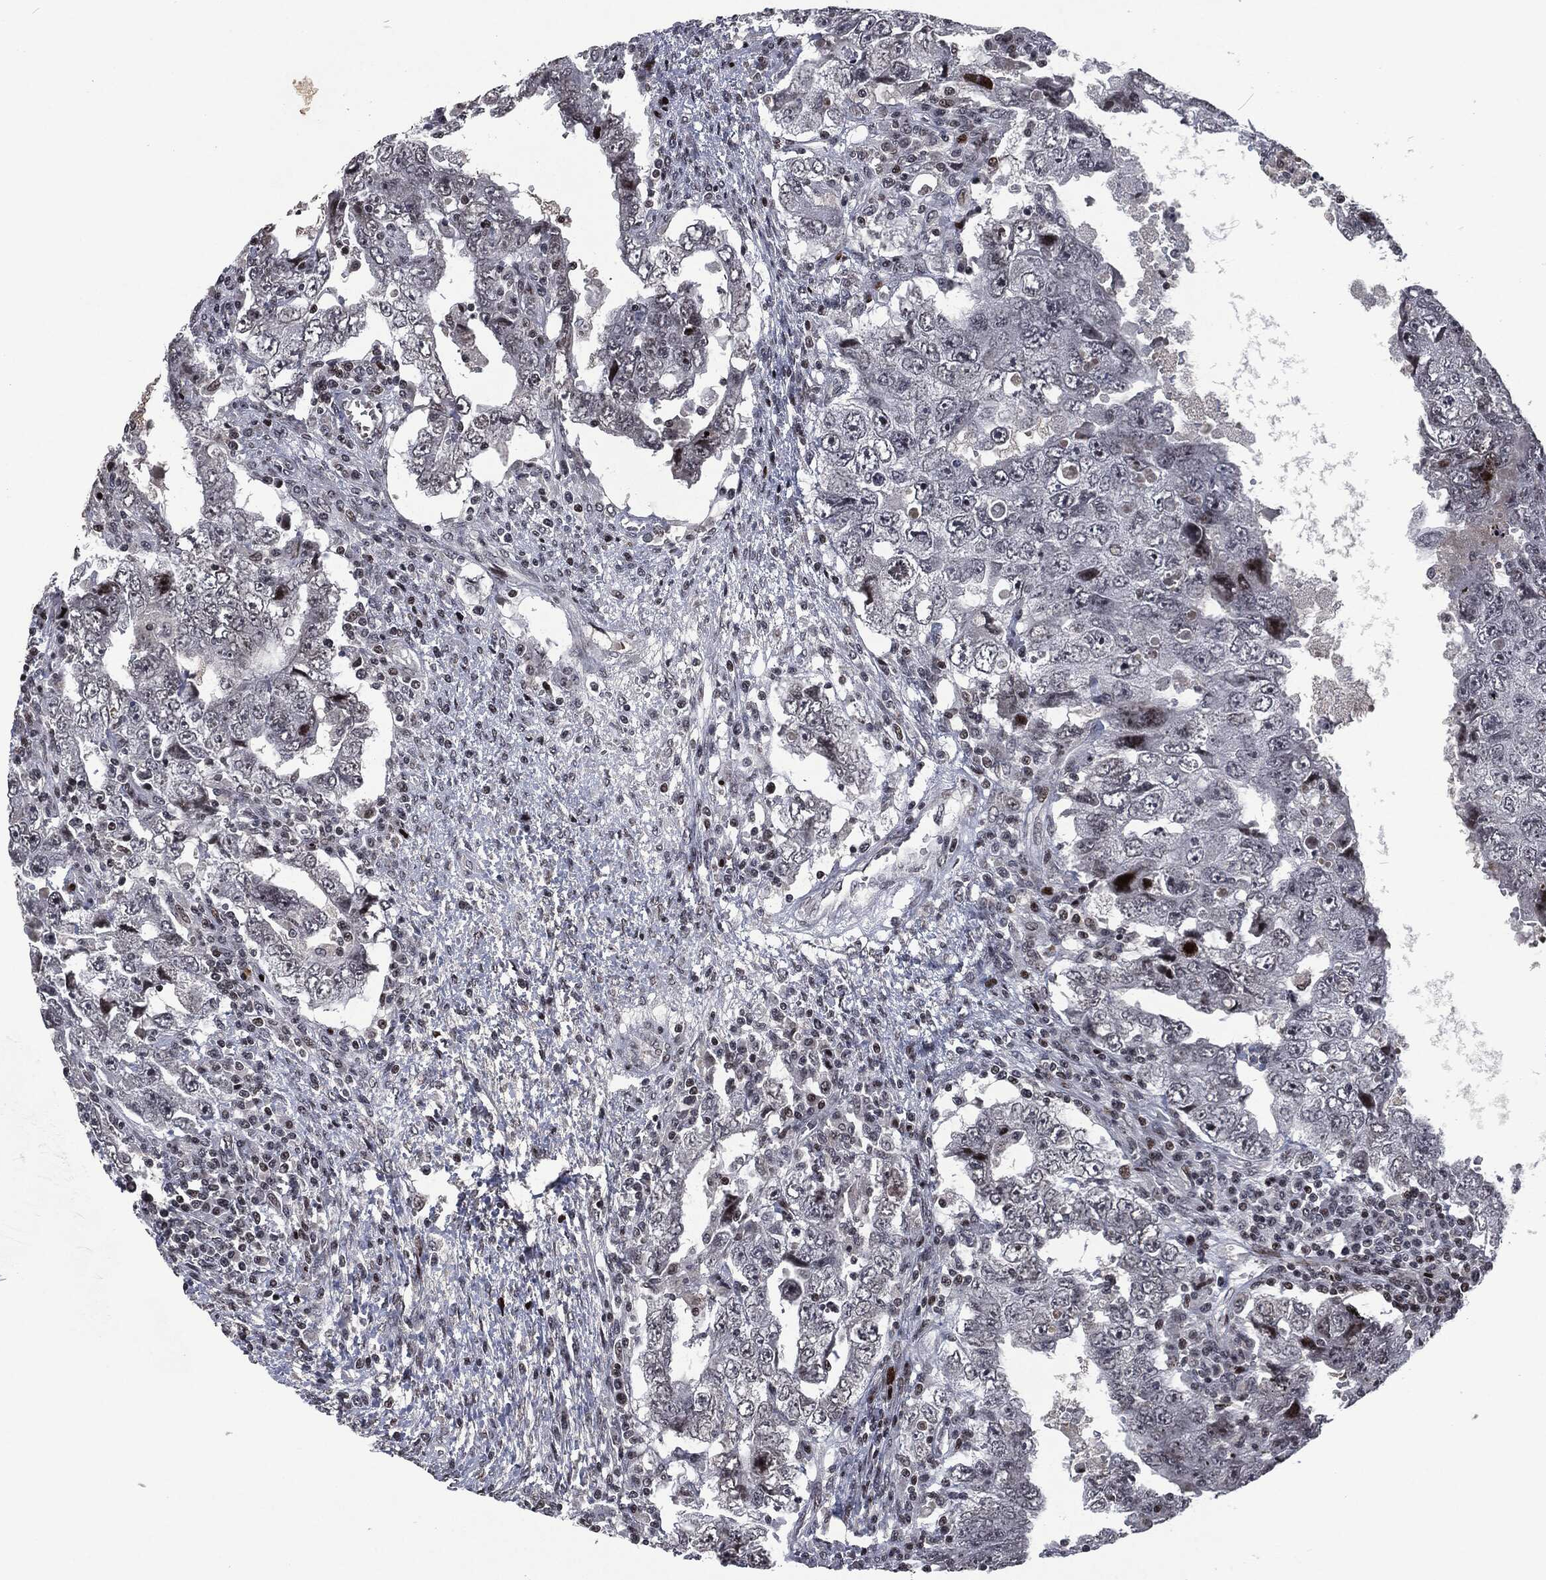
{"staining": {"intensity": "negative", "quantity": "none", "location": "none"}, "tissue": "testis cancer", "cell_type": "Tumor cells", "image_type": "cancer", "snomed": [{"axis": "morphology", "description": "Carcinoma, Embryonal, NOS"}, {"axis": "topography", "description": "Testis"}], "caption": "An immunohistochemistry micrograph of testis cancer is shown. There is no staining in tumor cells of testis cancer.", "gene": "EGFR", "patient": {"sex": "male", "age": 26}}